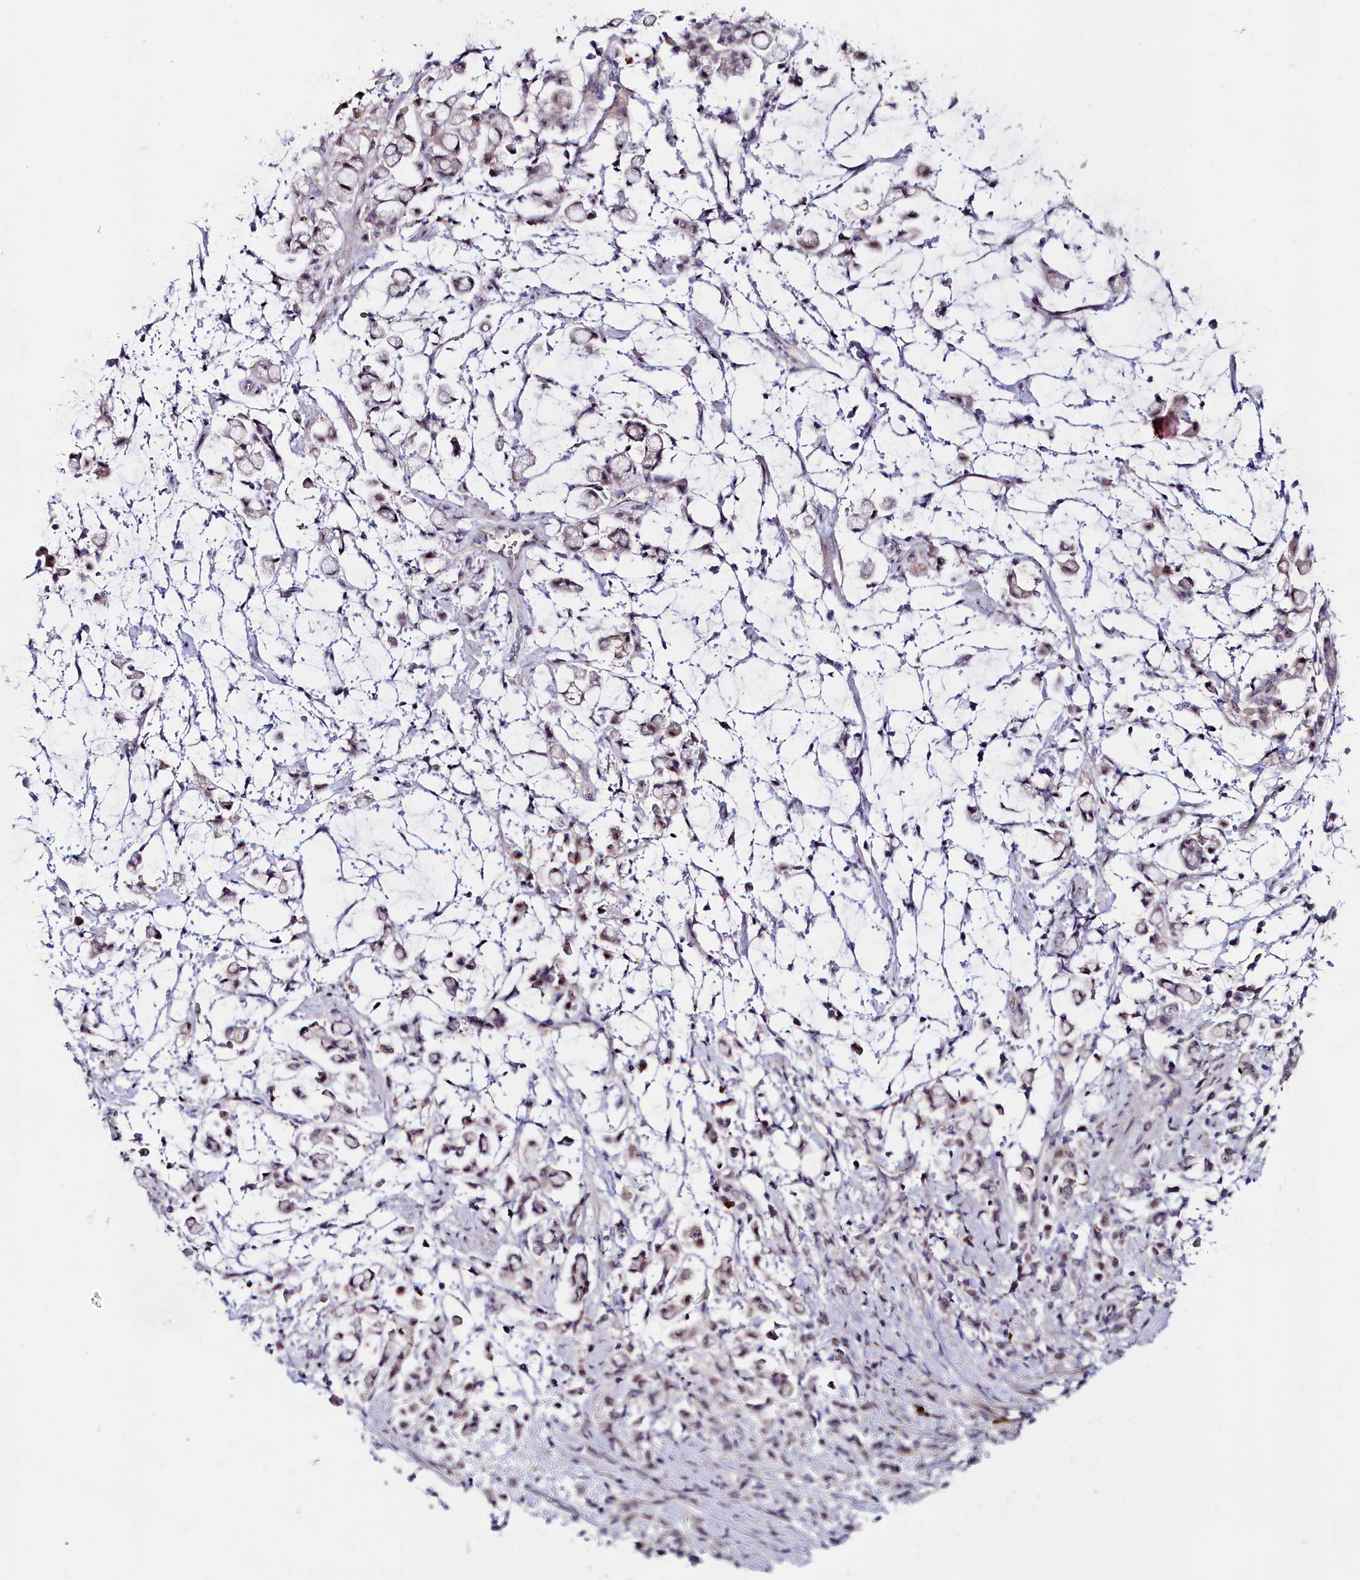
{"staining": {"intensity": "weak", "quantity": "25%-75%", "location": "nuclear"}, "tissue": "stomach cancer", "cell_type": "Tumor cells", "image_type": "cancer", "snomed": [{"axis": "morphology", "description": "Adenocarcinoma, NOS"}, {"axis": "topography", "description": "Stomach"}], "caption": "IHC histopathology image of adenocarcinoma (stomach) stained for a protein (brown), which demonstrates low levels of weak nuclear staining in approximately 25%-75% of tumor cells.", "gene": "KCTD18", "patient": {"sex": "female", "age": 60}}